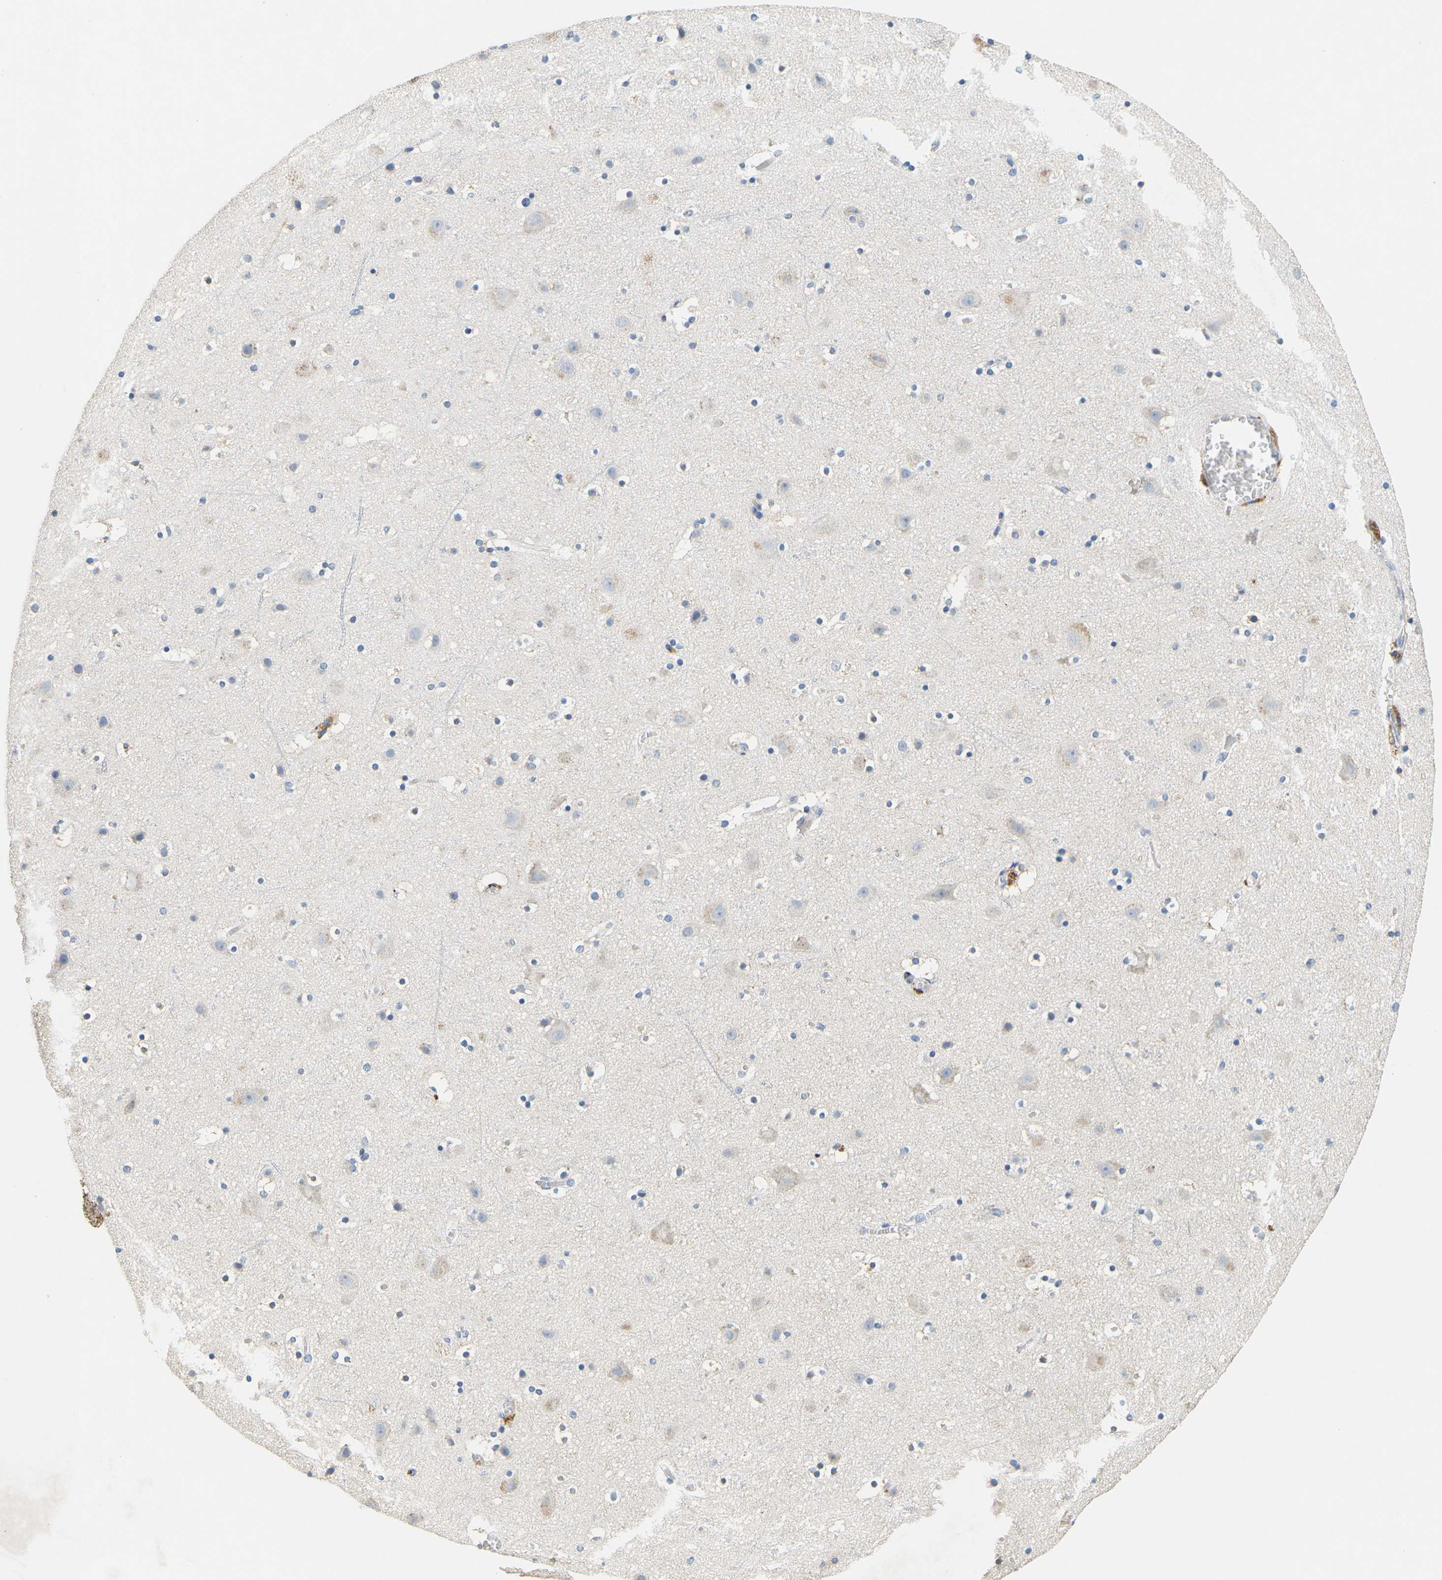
{"staining": {"intensity": "negative", "quantity": "none", "location": "none"}, "tissue": "cerebral cortex", "cell_type": "Endothelial cells", "image_type": "normal", "snomed": [{"axis": "morphology", "description": "Normal tissue, NOS"}, {"axis": "topography", "description": "Cerebral cortex"}], "caption": "Endothelial cells are negative for brown protein staining in benign cerebral cortex. (Brightfield microscopy of DAB (3,3'-diaminobenzidine) immunohistochemistry (IHC) at high magnification).", "gene": "ADM", "patient": {"sex": "male", "age": 45}}